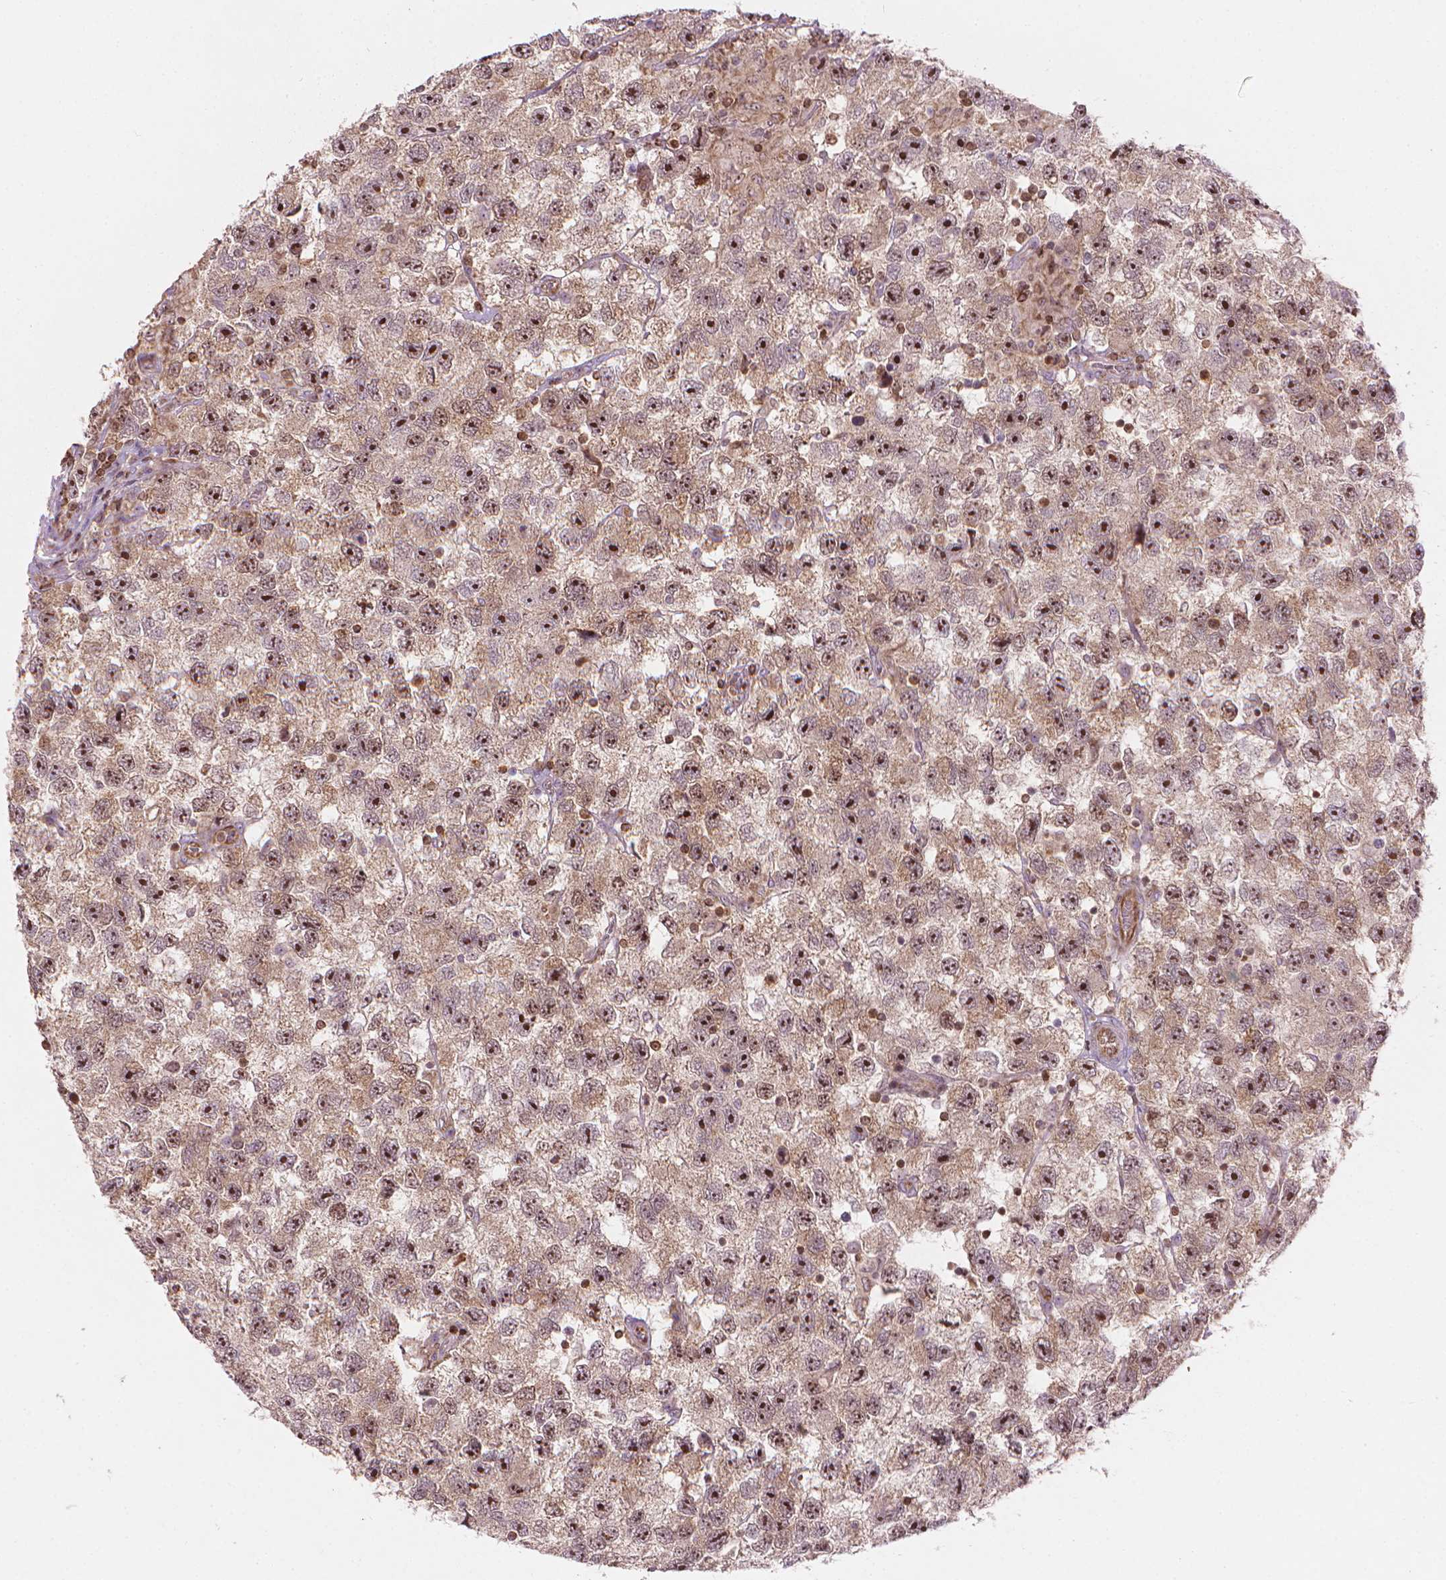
{"staining": {"intensity": "strong", "quantity": ">75%", "location": "cytoplasmic/membranous,nuclear"}, "tissue": "testis cancer", "cell_type": "Tumor cells", "image_type": "cancer", "snomed": [{"axis": "morphology", "description": "Seminoma, NOS"}, {"axis": "topography", "description": "Testis"}], "caption": "The immunohistochemical stain highlights strong cytoplasmic/membranous and nuclear expression in tumor cells of testis seminoma tissue.", "gene": "SMC2", "patient": {"sex": "male", "age": 26}}